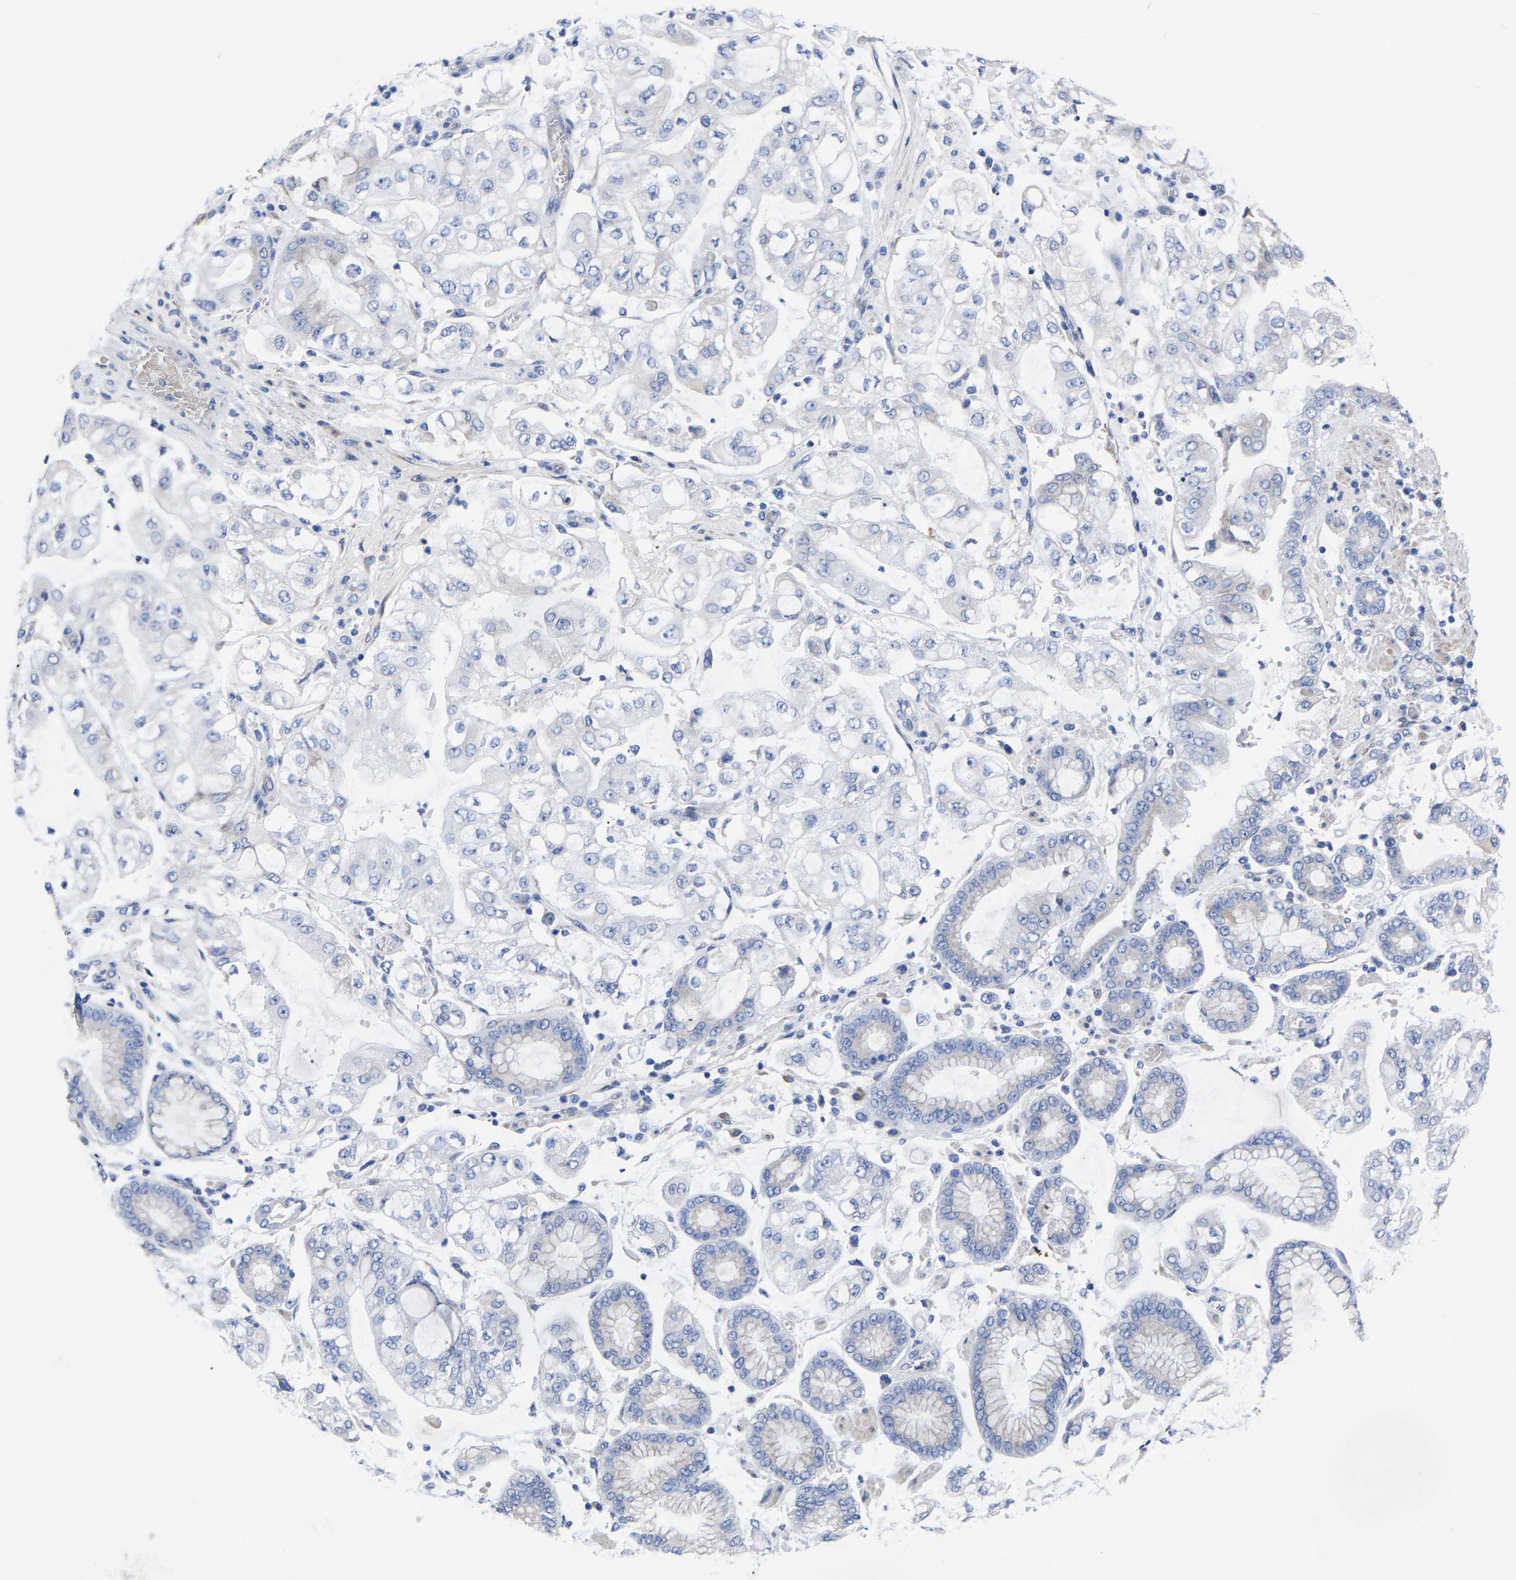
{"staining": {"intensity": "negative", "quantity": "none", "location": "none"}, "tissue": "stomach cancer", "cell_type": "Tumor cells", "image_type": "cancer", "snomed": [{"axis": "morphology", "description": "Adenocarcinoma, NOS"}, {"axis": "topography", "description": "Stomach"}], "caption": "Protein analysis of stomach adenocarcinoma demonstrates no significant staining in tumor cells.", "gene": "GDF3", "patient": {"sex": "male", "age": 76}}